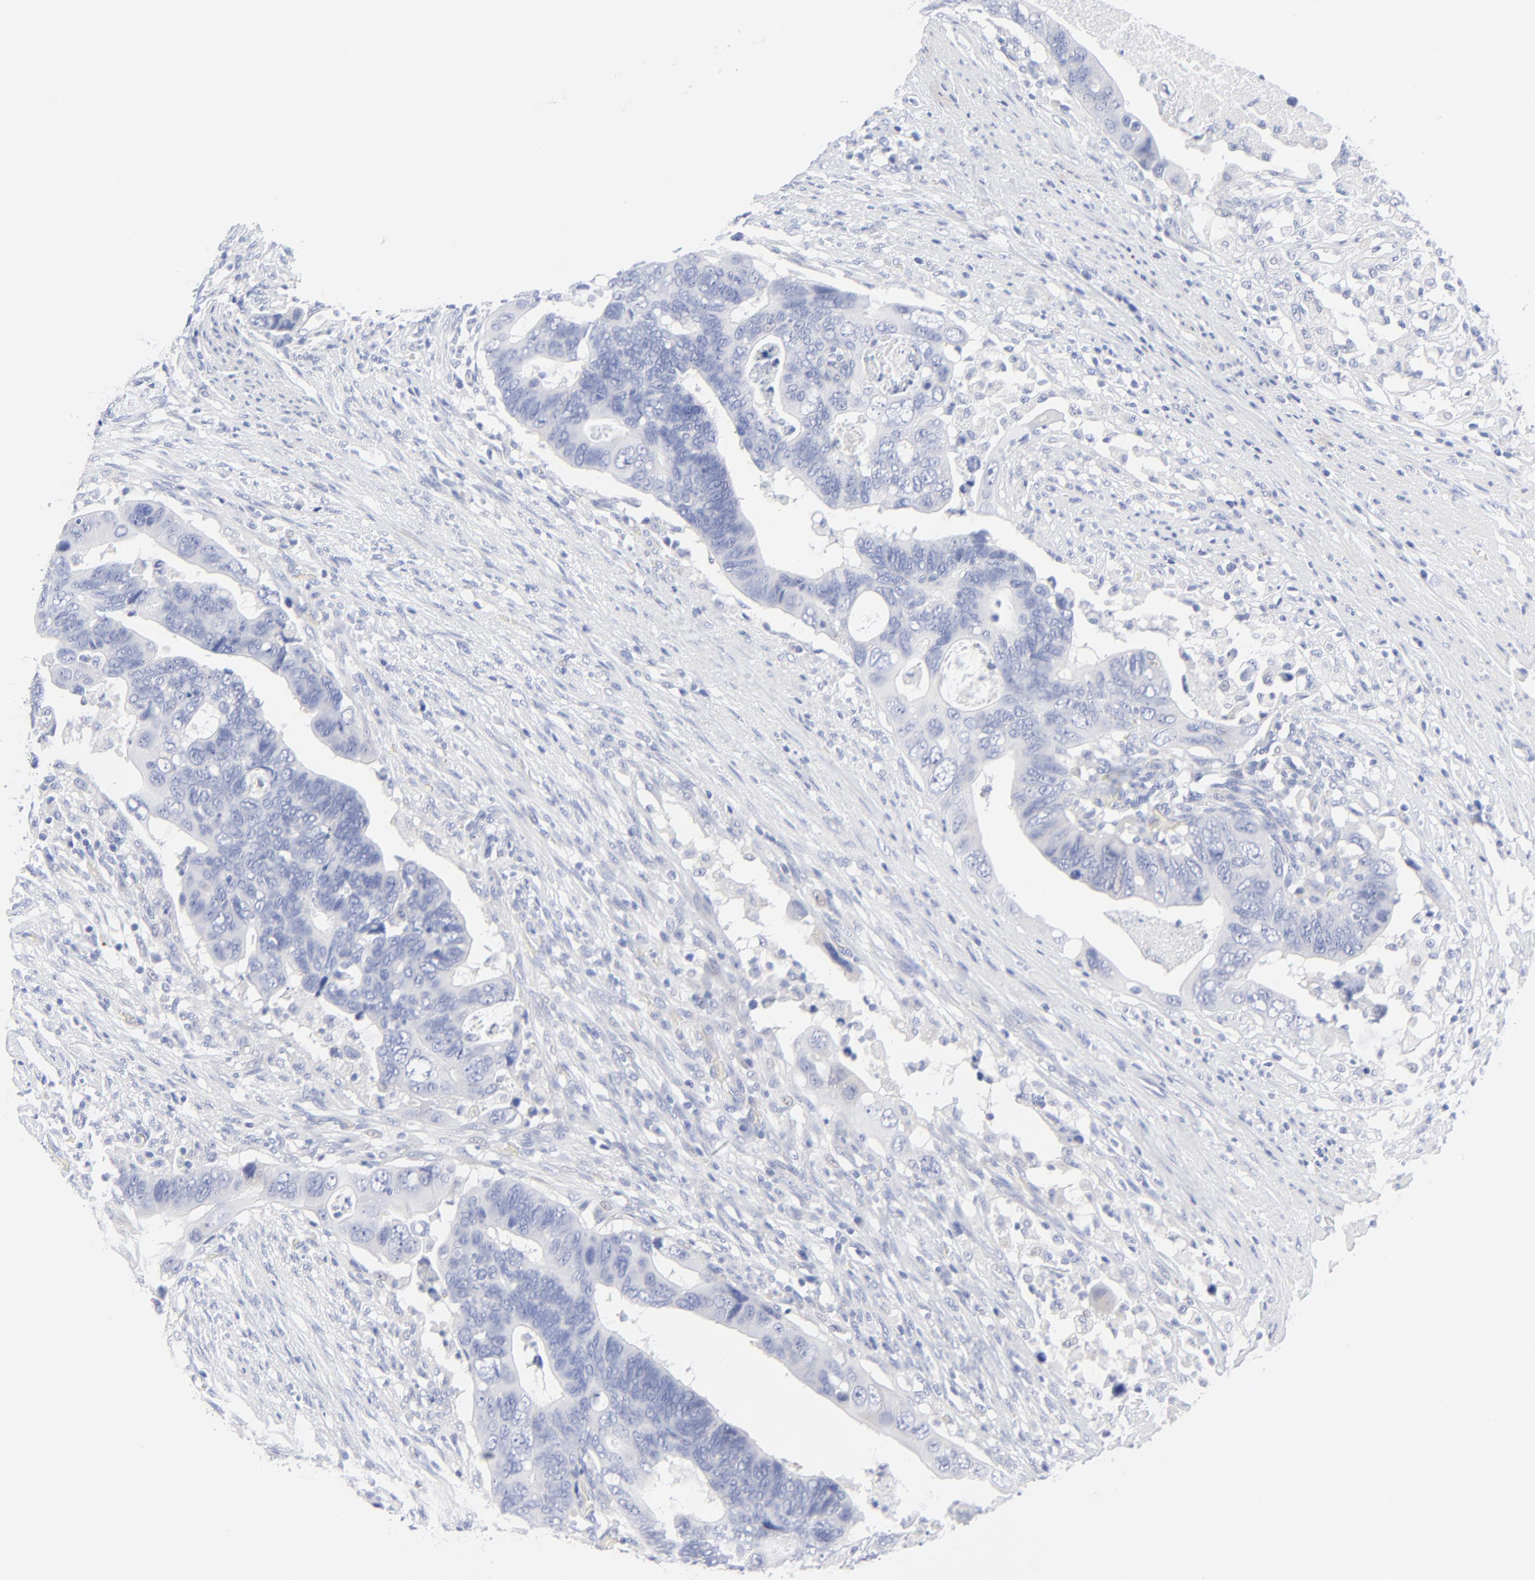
{"staining": {"intensity": "negative", "quantity": "none", "location": "none"}, "tissue": "colorectal cancer", "cell_type": "Tumor cells", "image_type": "cancer", "snomed": [{"axis": "morphology", "description": "Adenocarcinoma, NOS"}, {"axis": "topography", "description": "Rectum"}], "caption": "Colorectal adenocarcinoma stained for a protein using immunohistochemistry demonstrates no positivity tumor cells.", "gene": "PSD3", "patient": {"sex": "male", "age": 53}}